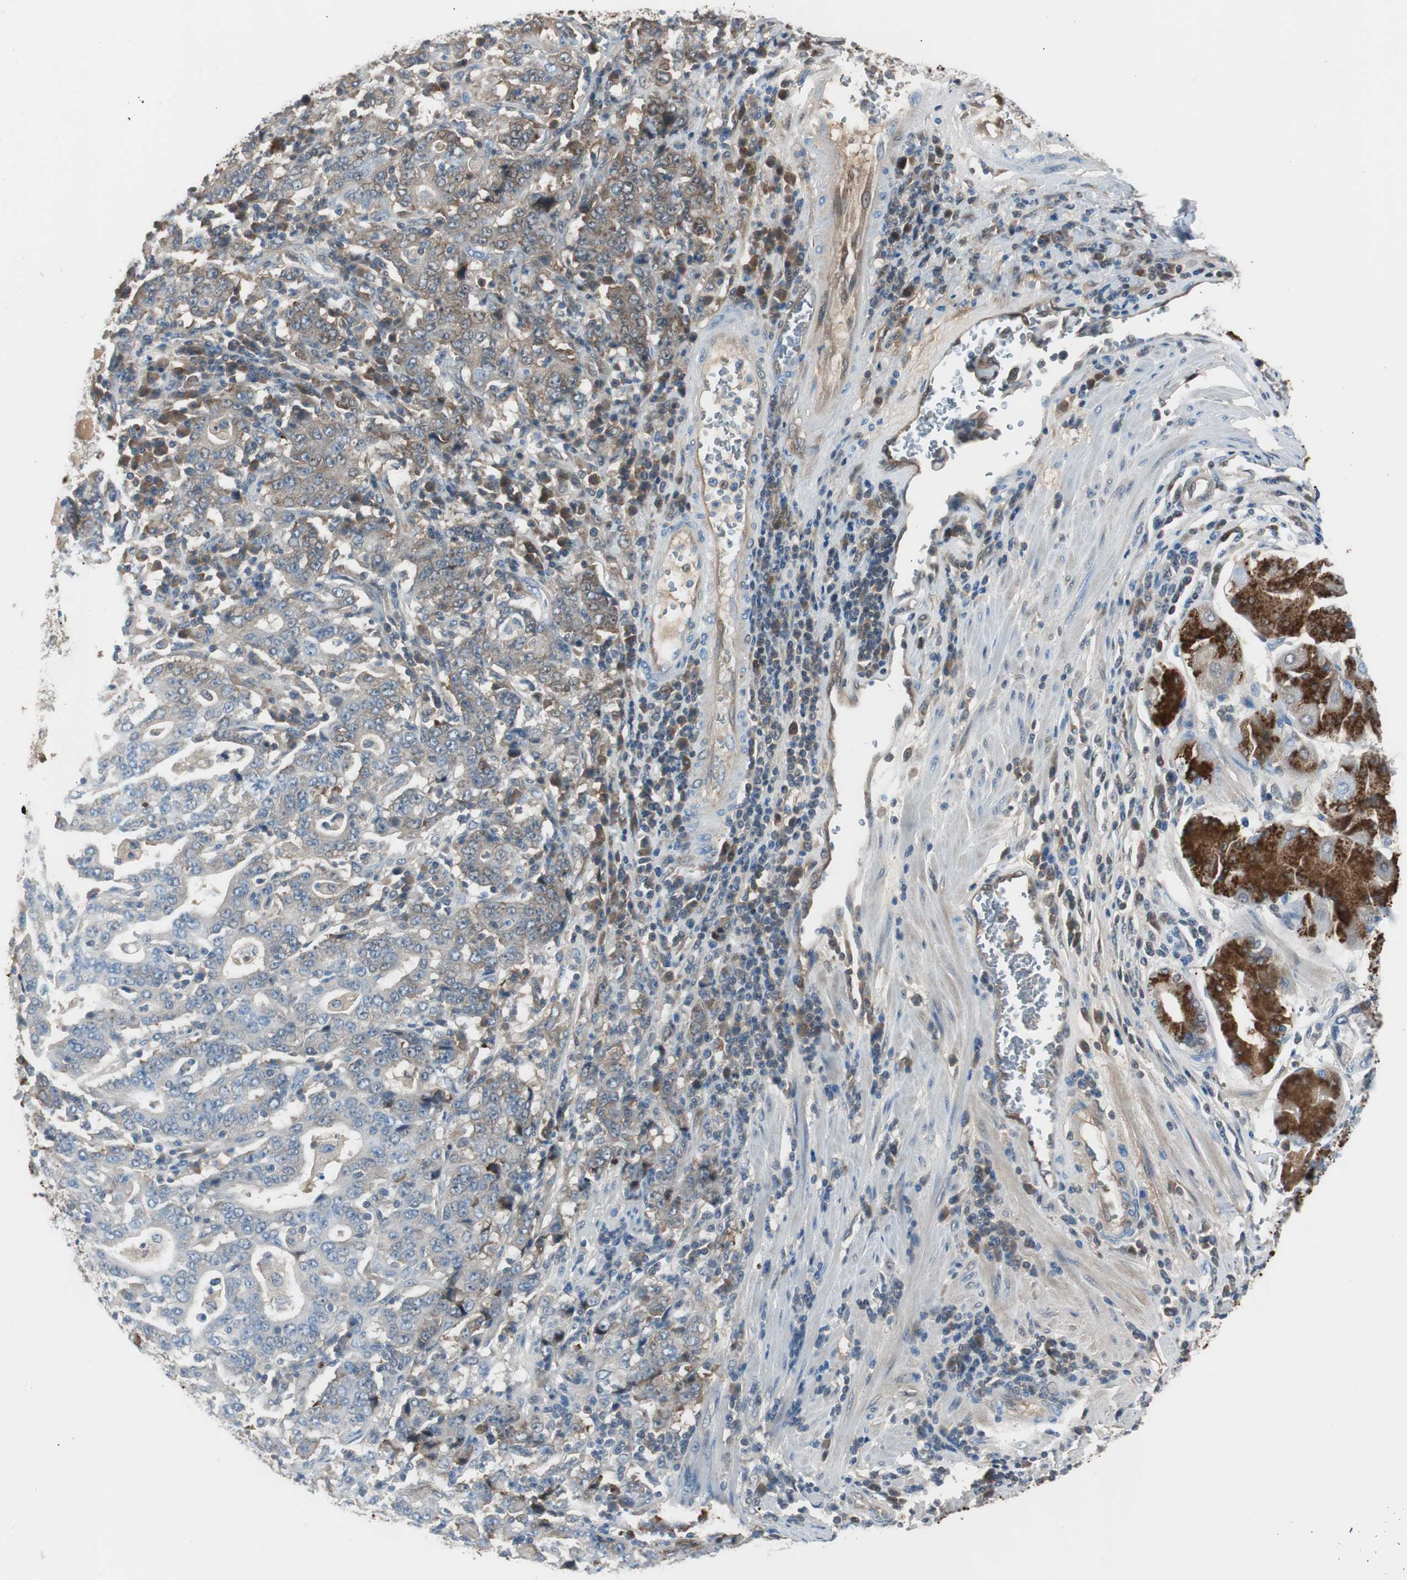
{"staining": {"intensity": "moderate", "quantity": ">75%", "location": "cytoplasmic/membranous"}, "tissue": "stomach cancer", "cell_type": "Tumor cells", "image_type": "cancer", "snomed": [{"axis": "morphology", "description": "Normal tissue, NOS"}, {"axis": "morphology", "description": "Adenocarcinoma, NOS"}, {"axis": "topography", "description": "Stomach, upper"}, {"axis": "topography", "description": "Stomach"}], "caption": "This is an image of immunohistochemistry (IHC) staining of stomach cancer (adenocarcinoma), which shows moderate expression in the cytoplasmic/membranous of tumor cells.", "gene": "SERPINF1", "patient": {"sex": "male", "age": 59}}